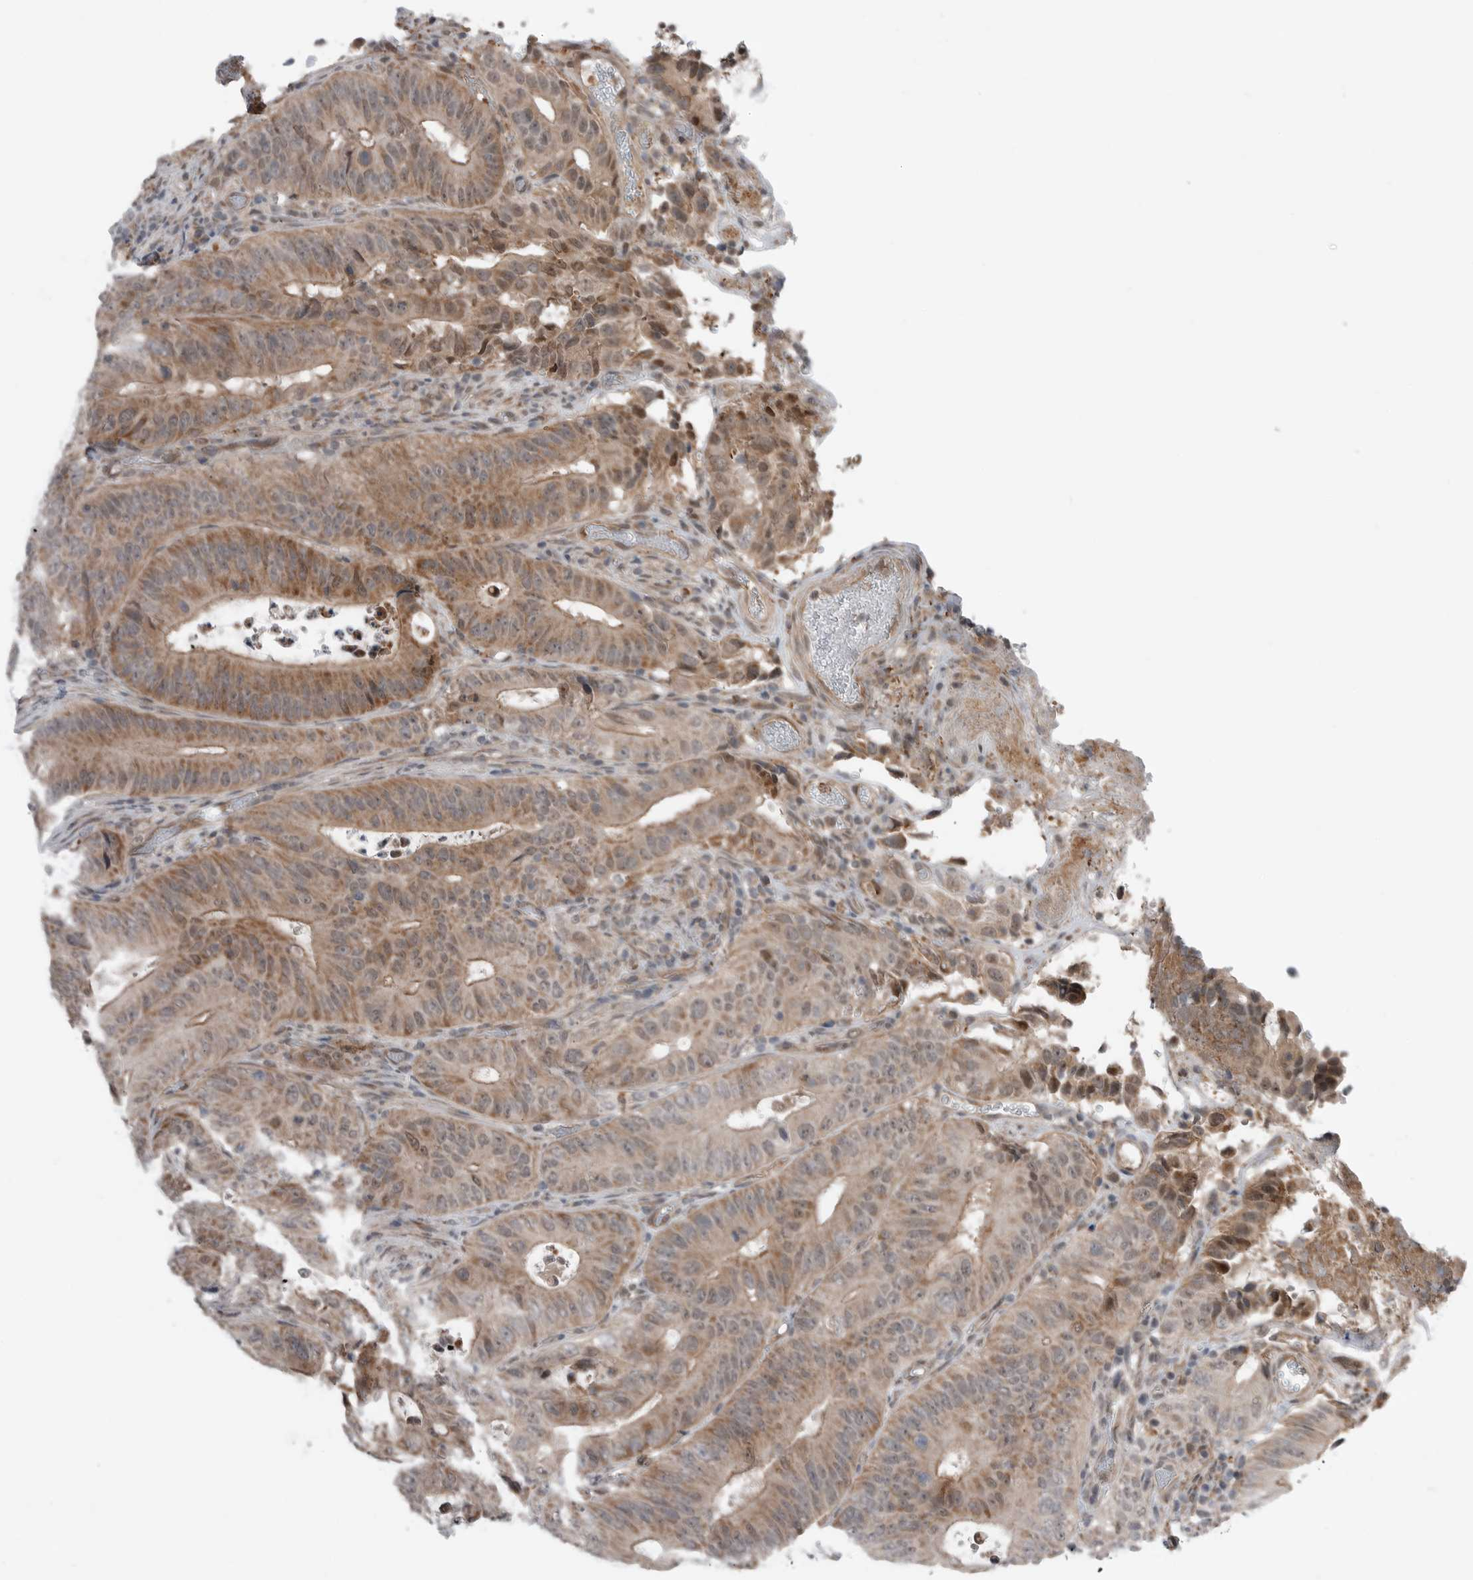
{"staining": {"intensity": "moderate", "quantity": ">75%", "location": "cytoplasmic/membranous"}, "tissue": "colorectal cancer", "cell_type": "Tumor cells", "image_type": "cancer", "snomed": [{"axis": "morphology", "description": "Adenocarcinoma, NOS"}, {"axis": "topography", "description": "Colon"}], "caption": "An IHC photomicrograph of neoplastic tissue is shown. Protein staining in brown shows moderate cytoplasmic/membranous positivity in colorectal adenocarcinoma within tumor cells.", "gene": "NTAQ1", "patient": {"sex": "male", "age": 83}}